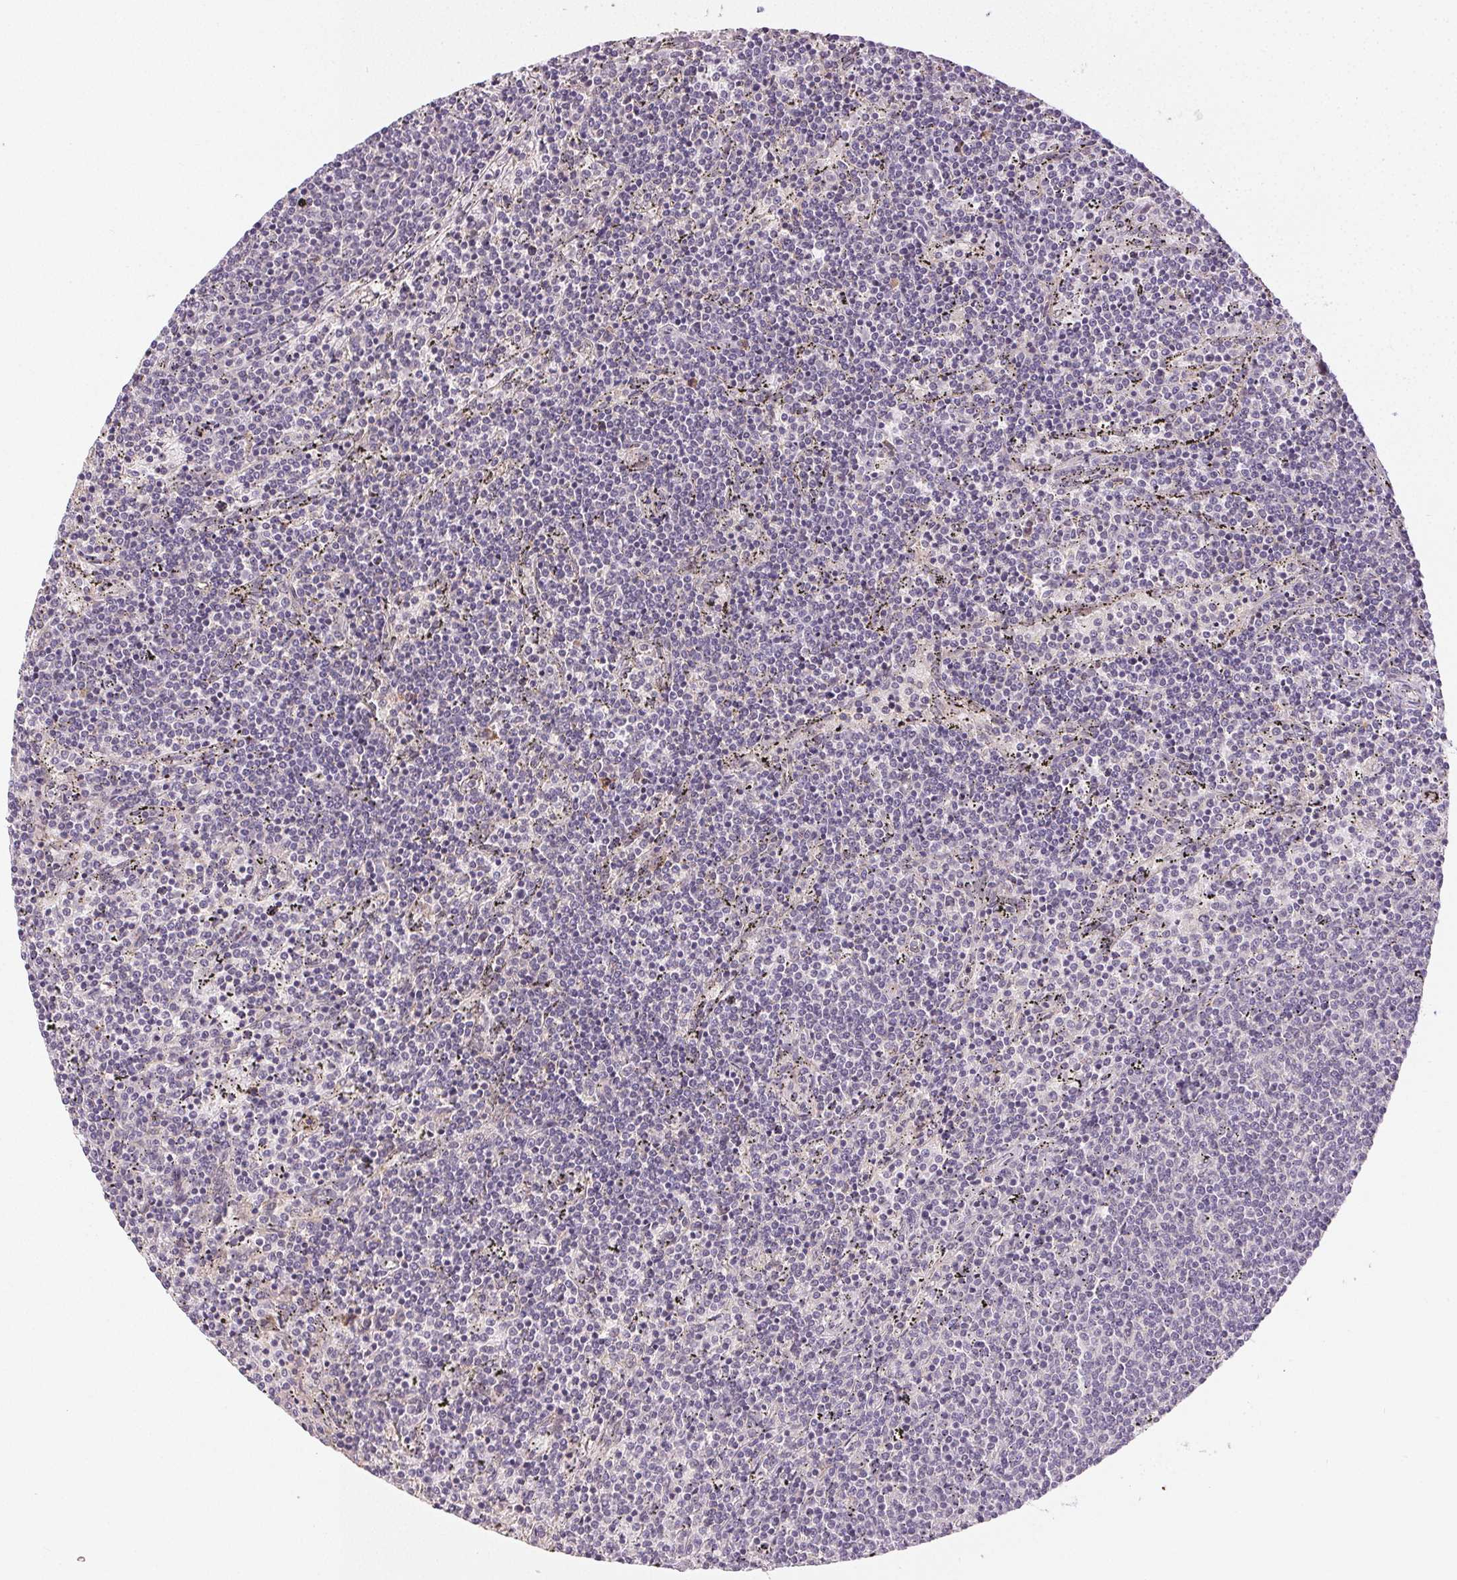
{"staining": {"intensity": "negative", "quantity": "none", "location": "none"}, "tissue": "lymphoma", "cell_type": "Tumor cells", "image_type": "cancer", "snomed": [{"axis": "morphology", "description": "Malignant lymphoma, non-Hodgkin's type, Low grade"}, {"axis": "topography", "description": "Spleen"}], "caption": "IHC of human lymphoma reveals no positivity in tumor cells.", "gene": "TTC23L", "patient": {"sex": "female", "age": 50}}